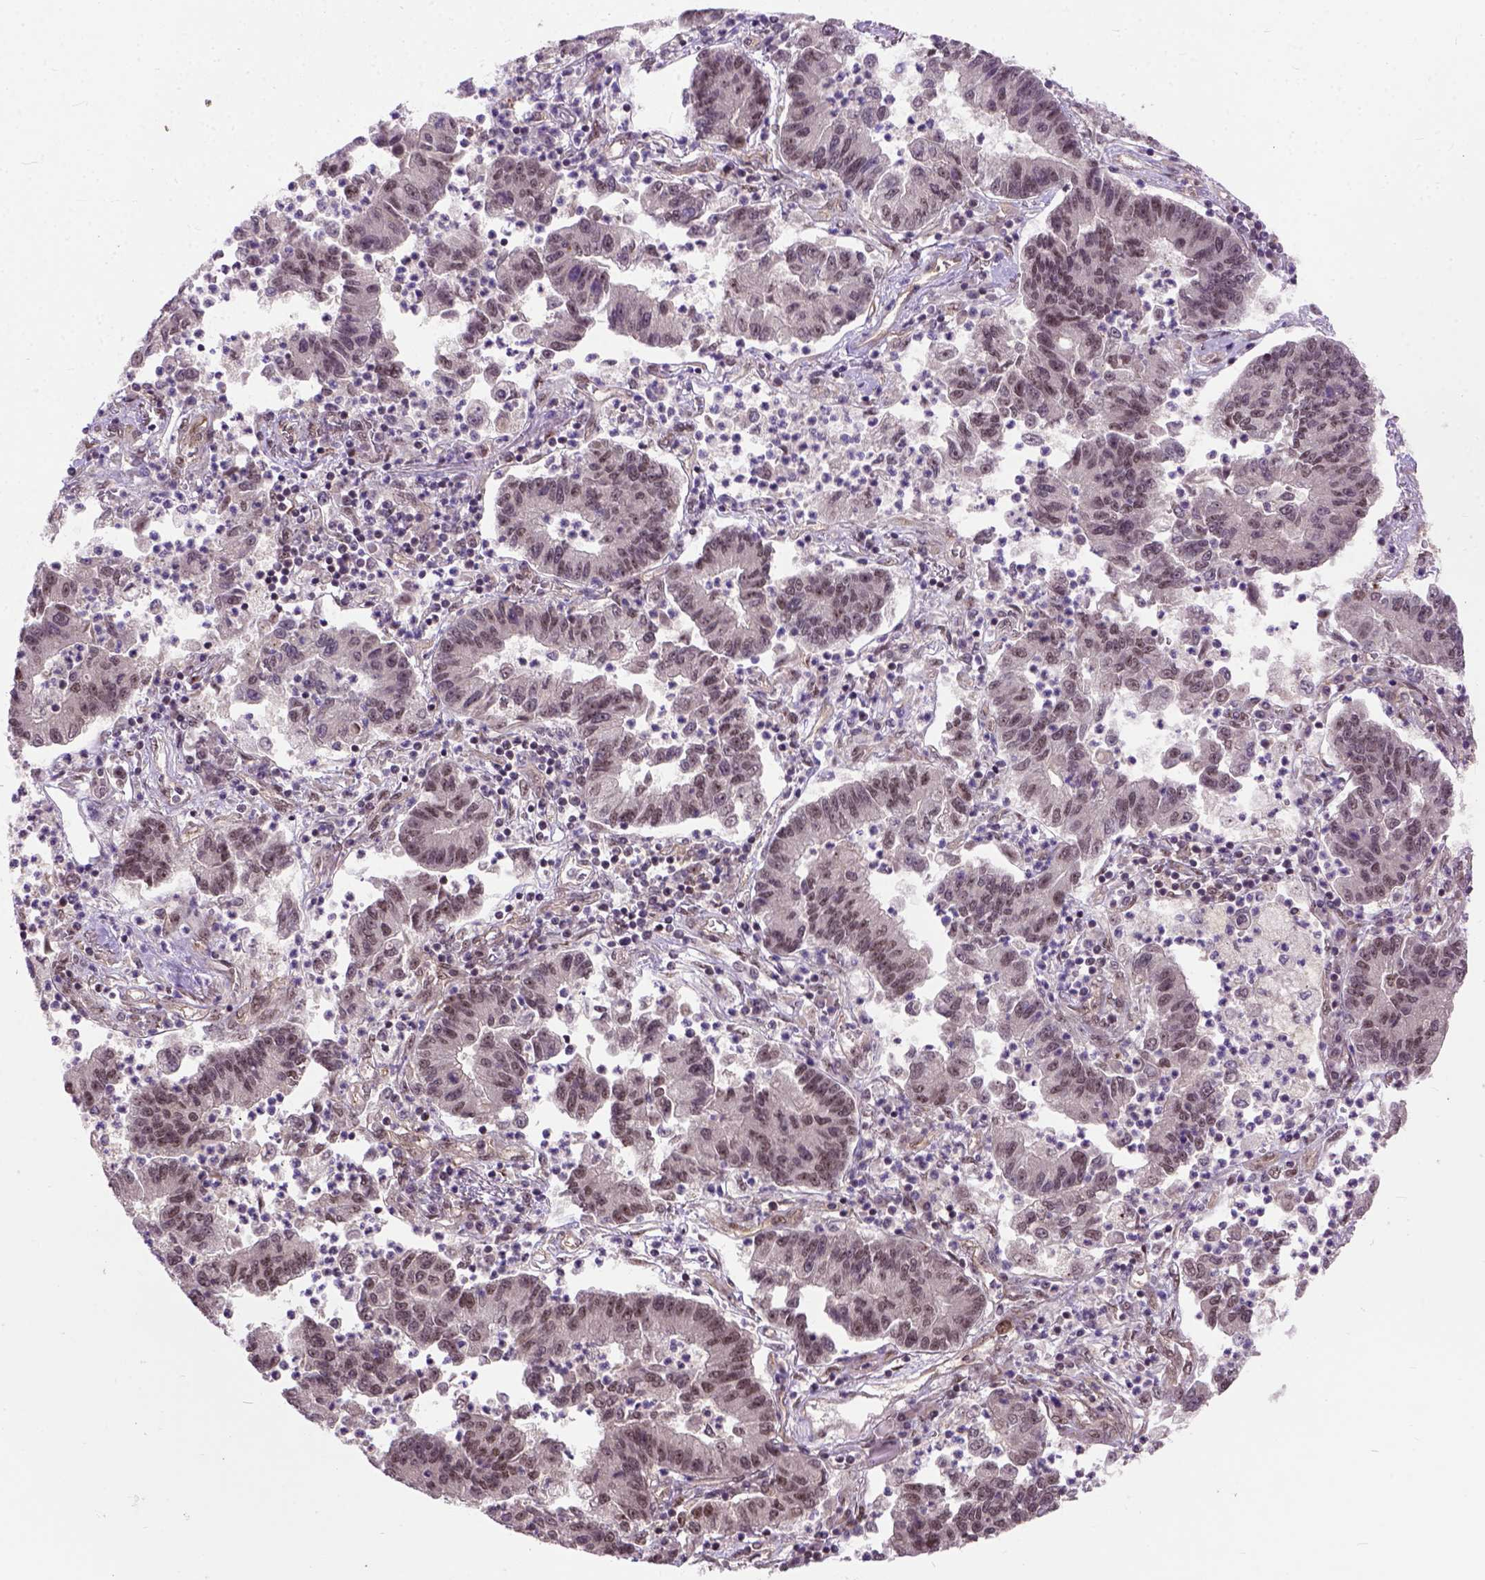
{"staining": {"intensity": "weak", "quantity": "25%-75%", "location": "nuclear"}, "tissue": "lung cancer", "cell_type": "Tumor cells", "image_type": "cancer", "snomed": [{"axis": "morphology", "description": "Adenocarcinoma, NOS"}, {"axis": "topography", "description": "Lung"}], "caption": "This is a histology image of immunohistochemistry staining of lung cancer (adenocarcinoma), which shows weak positivity in the nuclear of tumor cells.", "gene": "ZNF630", "patient": {"sex": "female", "age": 57}}